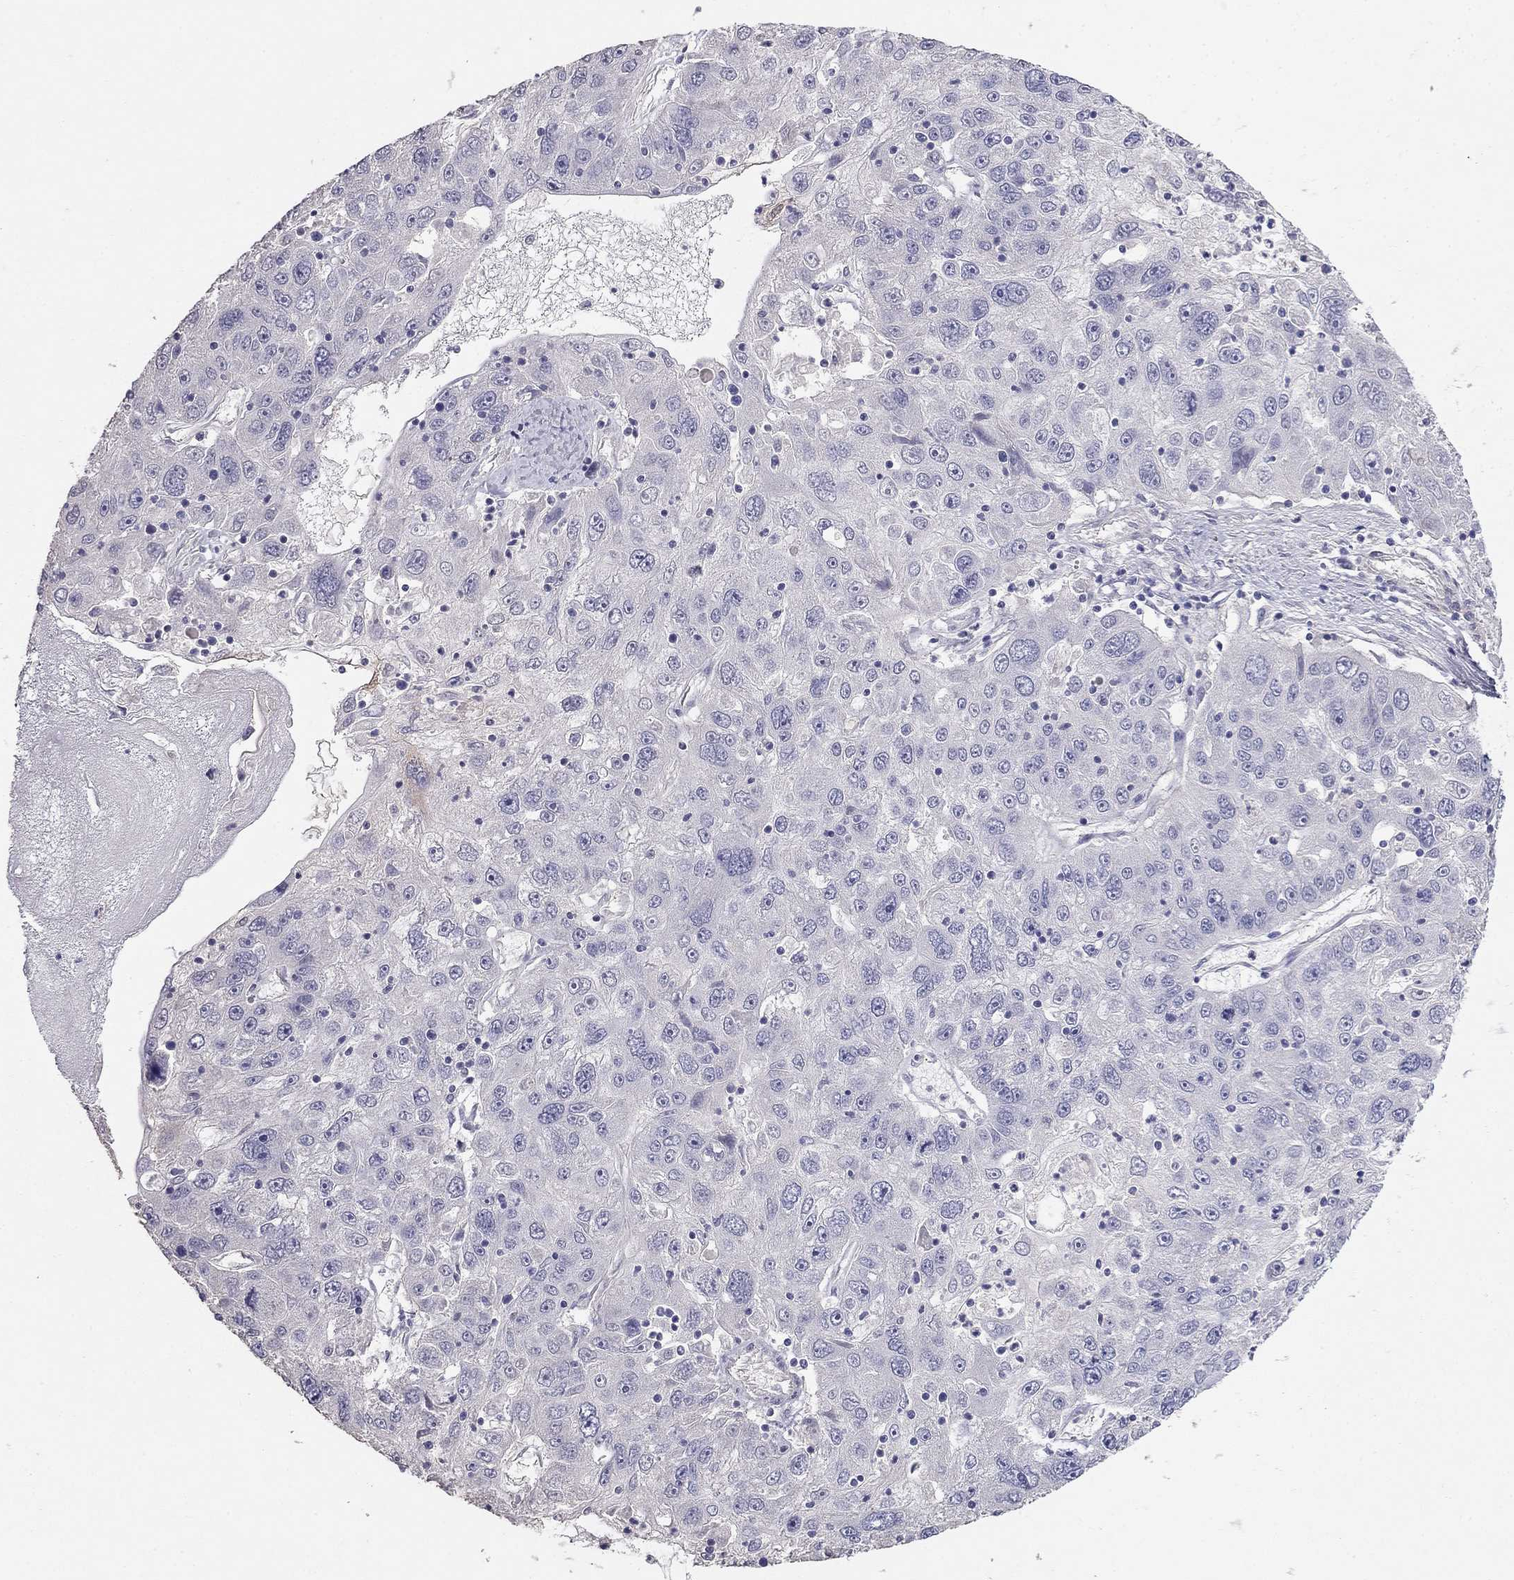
{"staining": {"intensity": "negative", "quantity": "none", "location": "none"}, "tissue": "stomach cancer", "cell_type": "Tumor cells", "image_type": "cancer", "snomed": [{"axis": "morphology", "description": "Adenocarcinoma, NOS"}, {"axis": "topography", "description": "Stomach"}], "caption": "The photomicrograph displays no staining of tumor cells in stomach cancer (adenocarcinoma). (DAB immunohistochemistry with hematoxylin counter stain).", "gene": "LY6H", "patient": {"sex": "male", "age": 56}}